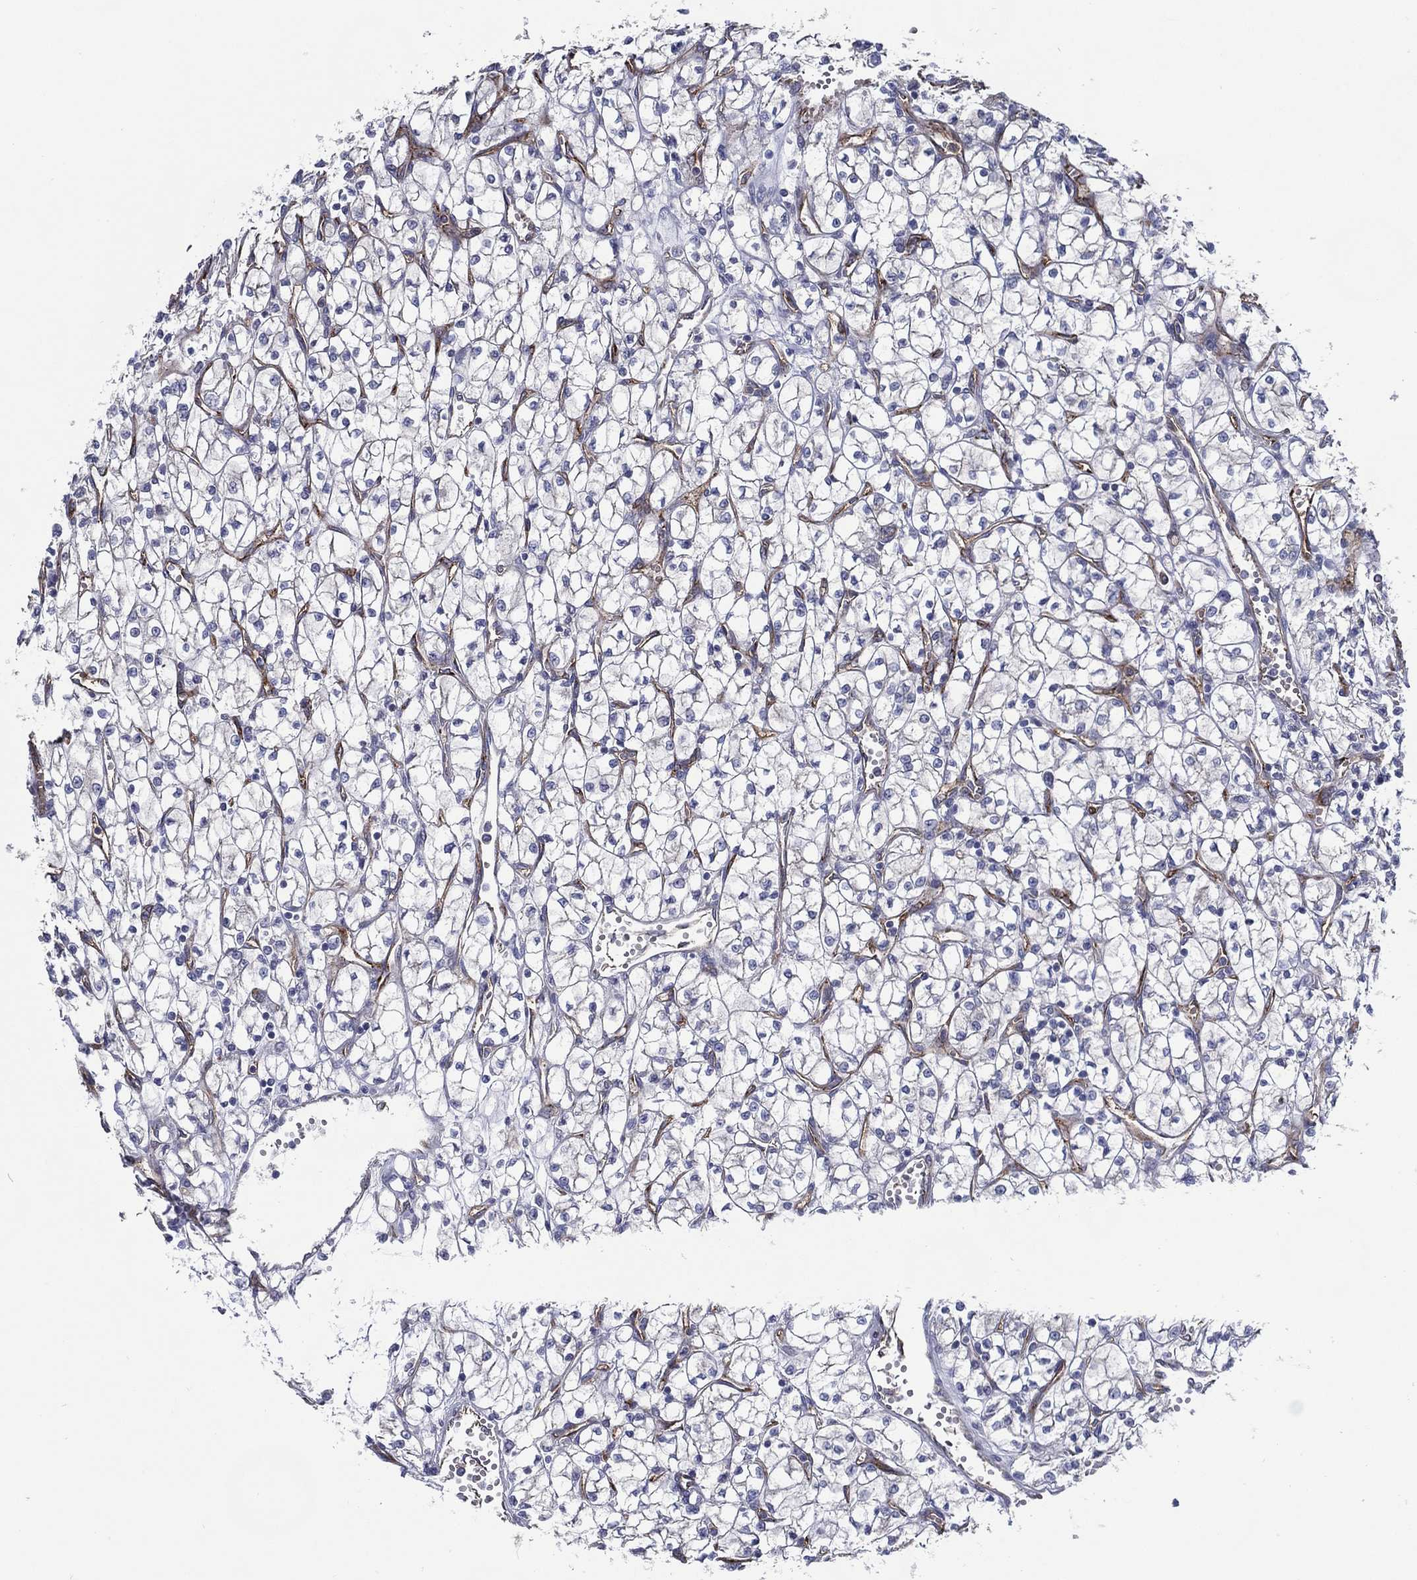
{"staining": {"intensity": "negative", "quantity": "none", "location": "none"}, "tissue": "renal cancer", "cell_type": "Tumor cells", "image_type": "cancer", "snomed": [{"axis": "morphology", "description": "Adenocarcinoma, NOS"}, {"axis": "topography", "description": "Kidney"}], "caption": "Immunohistochemistry (IHC) of human renal cancer (adenocarcinoma) shows no staining in tumor cells.", "gene": "ARHGAP11A", "patient": {"sex": "female", "age": 64}}